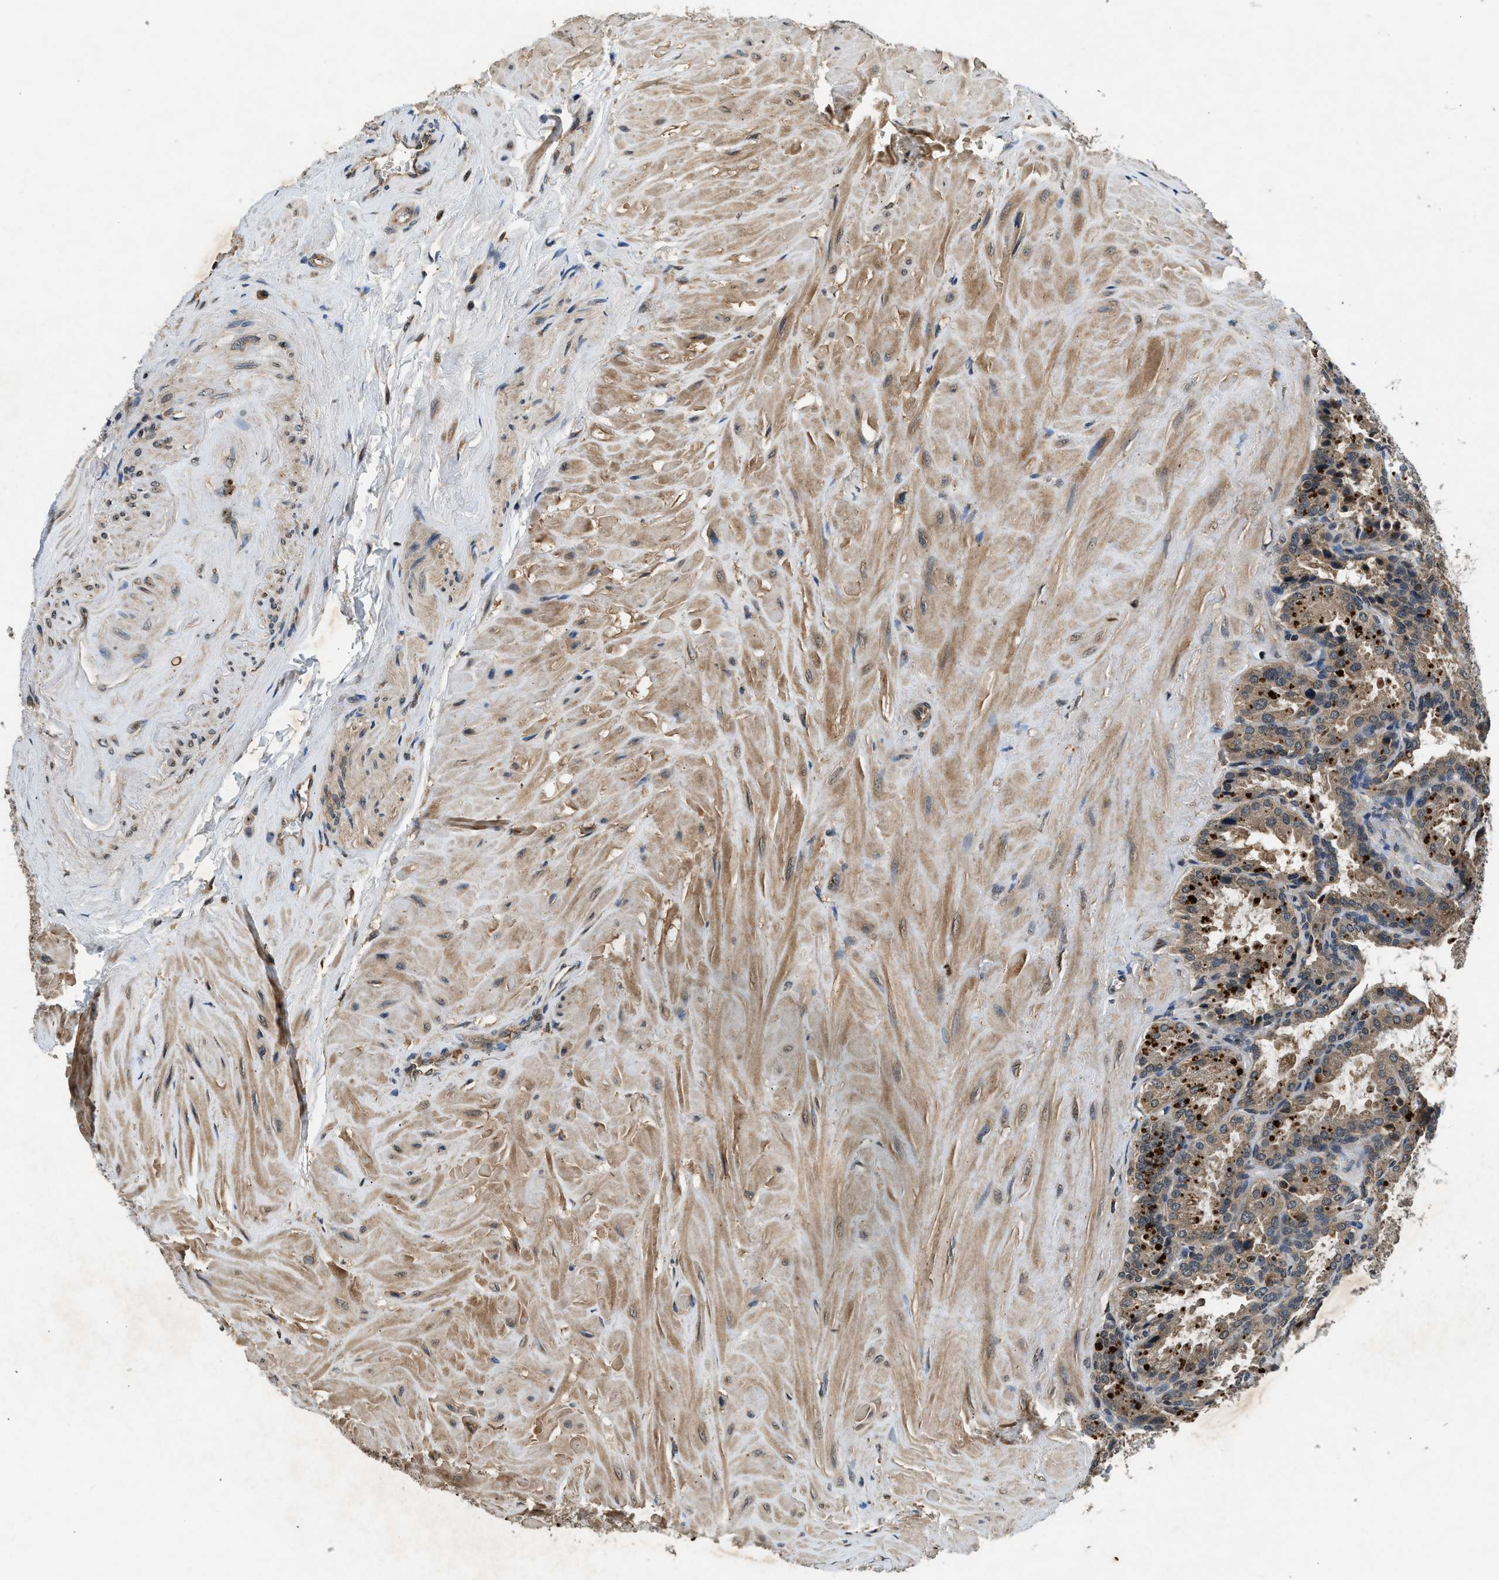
{"staining": {"intensity": "moderate", "quantity": ">75%", "location": "cytoplasmic/membranous"}, "tissue": "seminal vesicle", "cell_type": "Glandular cells", "image_type": "normal", "snomed": [{"axis": "morphology", "description": "Normal tissue, NOS"}, {"axis": "topography", "description": "Seminal veicle"}], "caption": "A high-resolution photomicrograph shows immunohistochemistry staining of normal seminal vesicle, which shows moderate cytoplasmic/membranous expression in about >75% of glandular cells. Nuclei are stained in blue.", "gene": "RPS6KB1", "patient": {"sex": "male", "age": 46}}